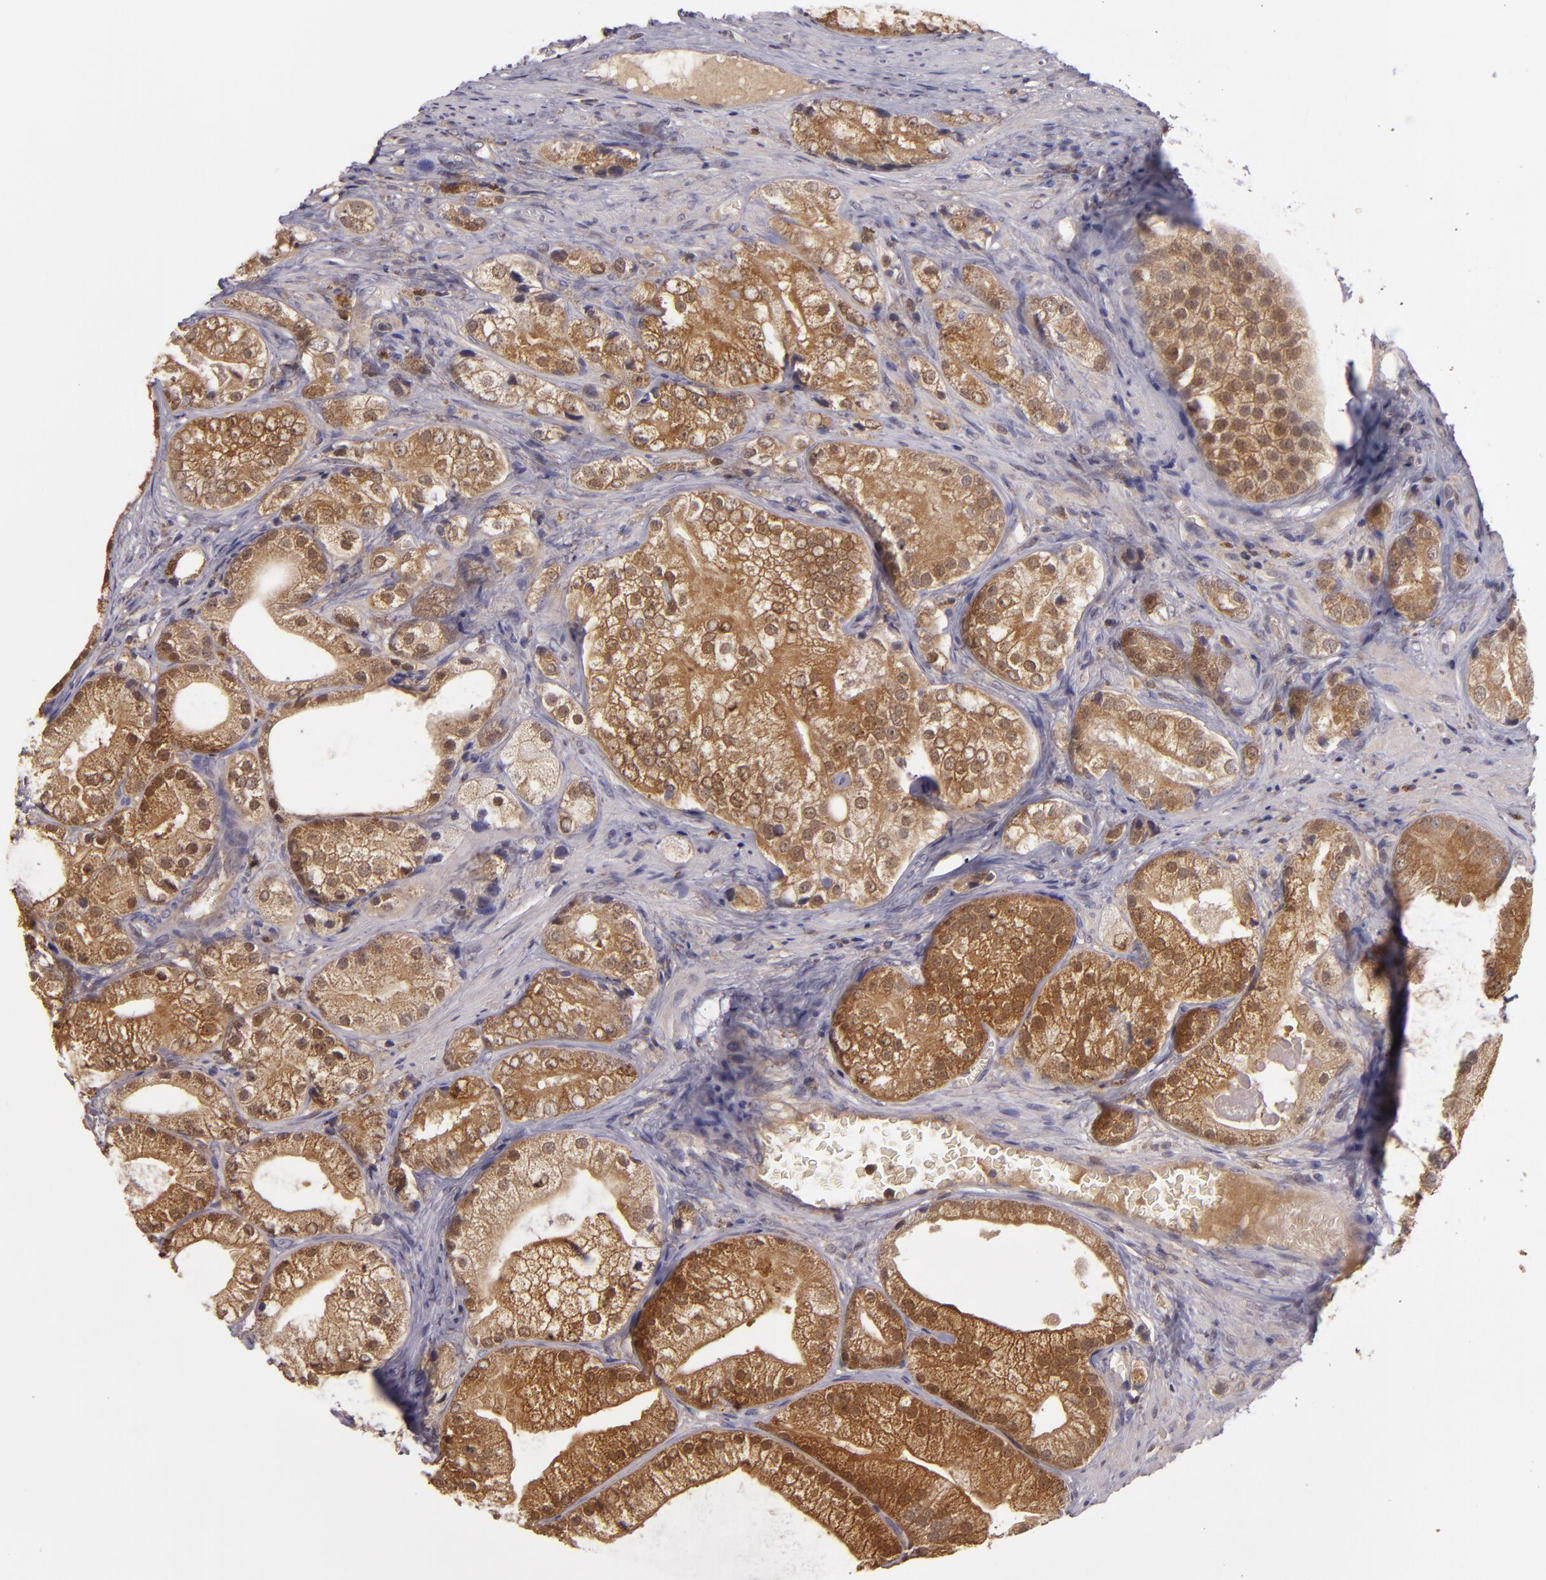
{"staining": {"intensity": "moderate", "quantity": ">75%", "location": "cytoplasmic/membranous"}, "tissue": "prostate cancer", "cell_type": "Tumor cells", "image_type": "cancer", "snomed": [{"axis": "morphology", "description": "Adenocarcinoma, Low grade"}, {"axis": "topography", "description": "Prostate"}], "caption": "IHC micrograph of human low-grade adenocarcinoma (prostate) stained for a protein (brown), which demonstrates medium levels of moderate cytoplasmic/membranous positivity in about >75% of tumor cells.", "gene": "FHIT", "patient": {"sex": "male", "age": 69}}